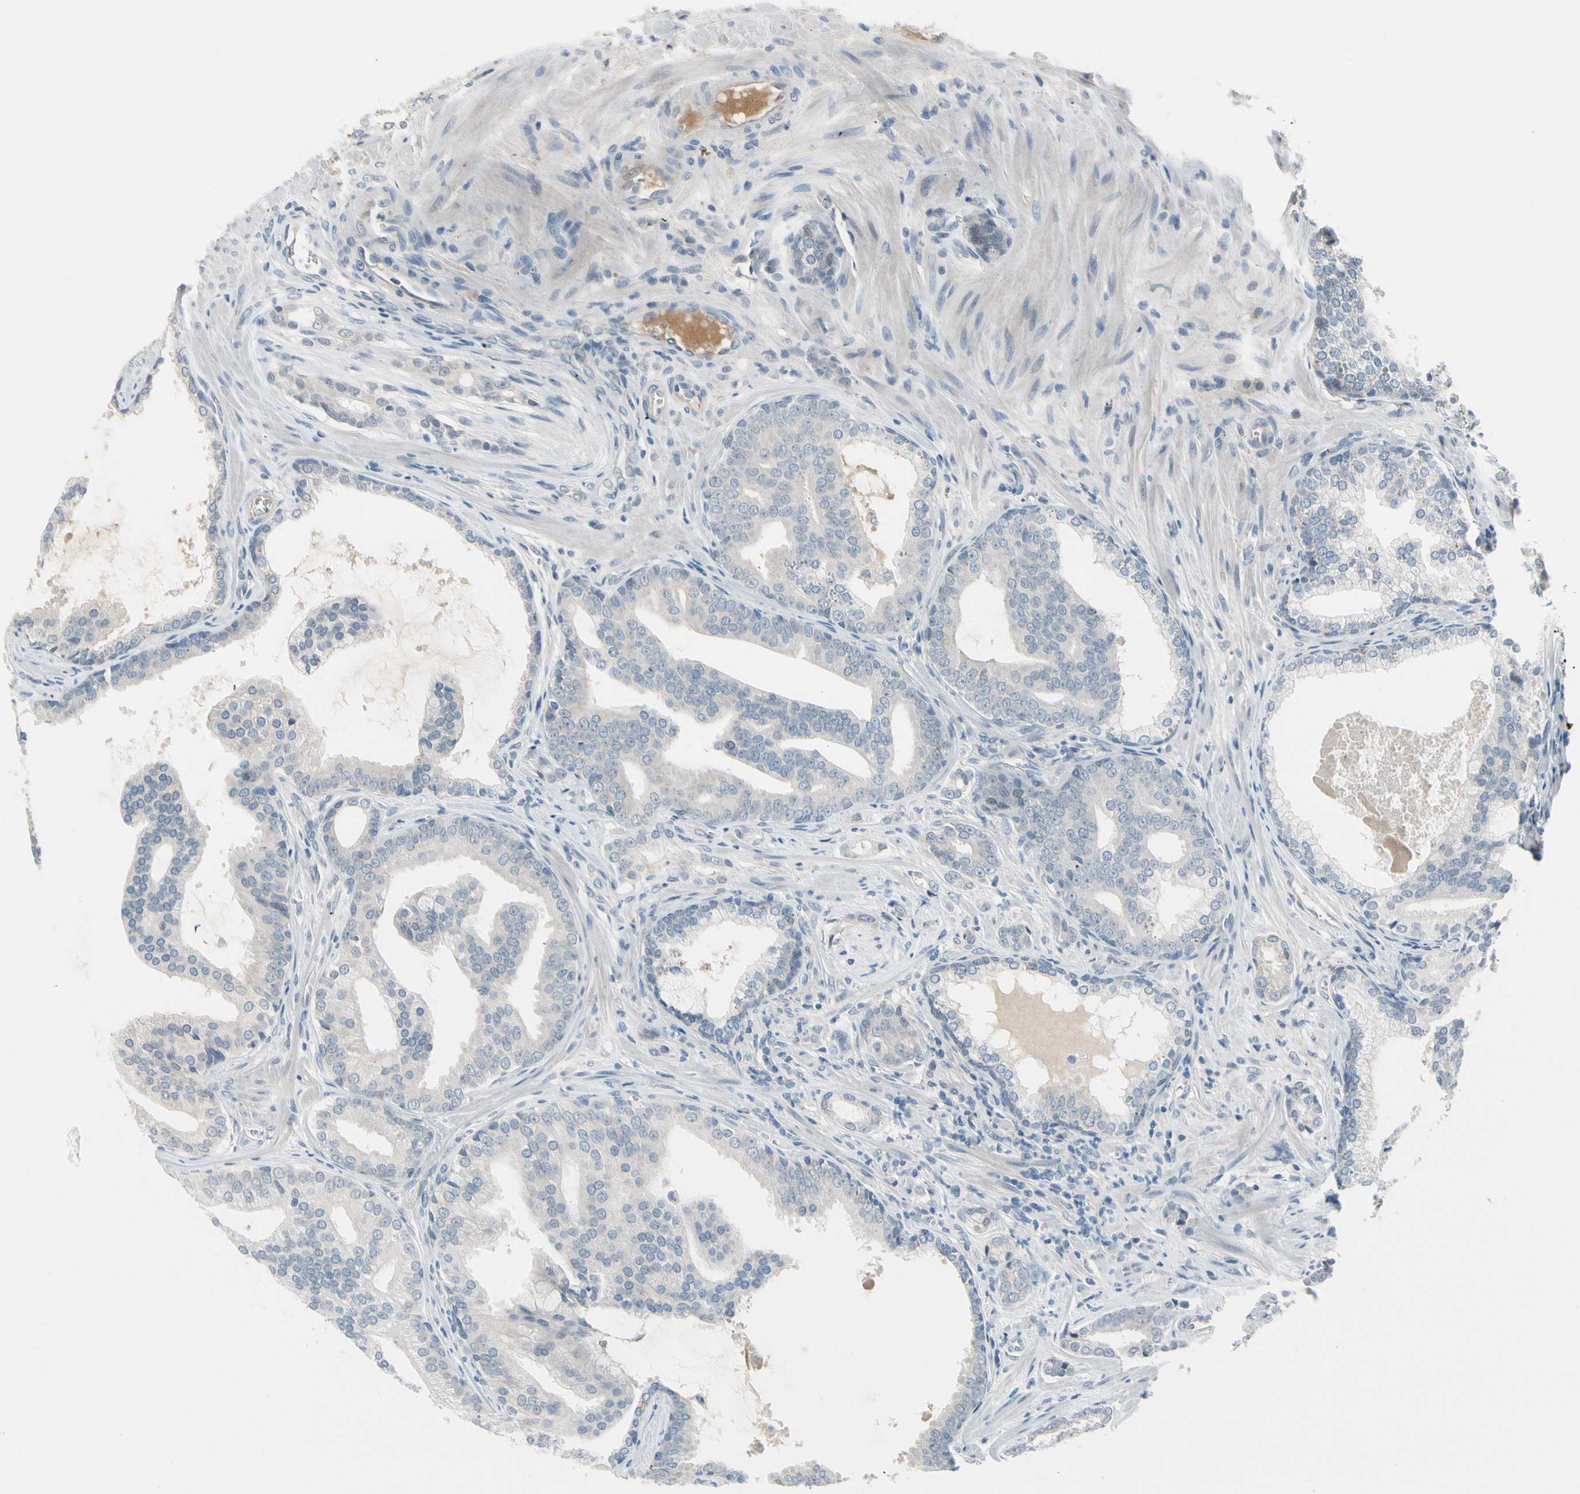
{"staining": {"intensity": "negative", "quantity": "none", "location": "none"}, "tissue": "prostate cancer", "cell_type": "Tumor cells", "image_type": "cancer", "snomed": [{"axis": "morphology", "description": "Adenocarcinoma, Low grade"}, {"axis": "topography", "description": "Prostate"}], "caption": "Immunohistochemical staining of prostate cancer exhibits no significant staining in tumor cells.", "gene": "CNDP1", "patient": {"sex": "male", "age": 58}}